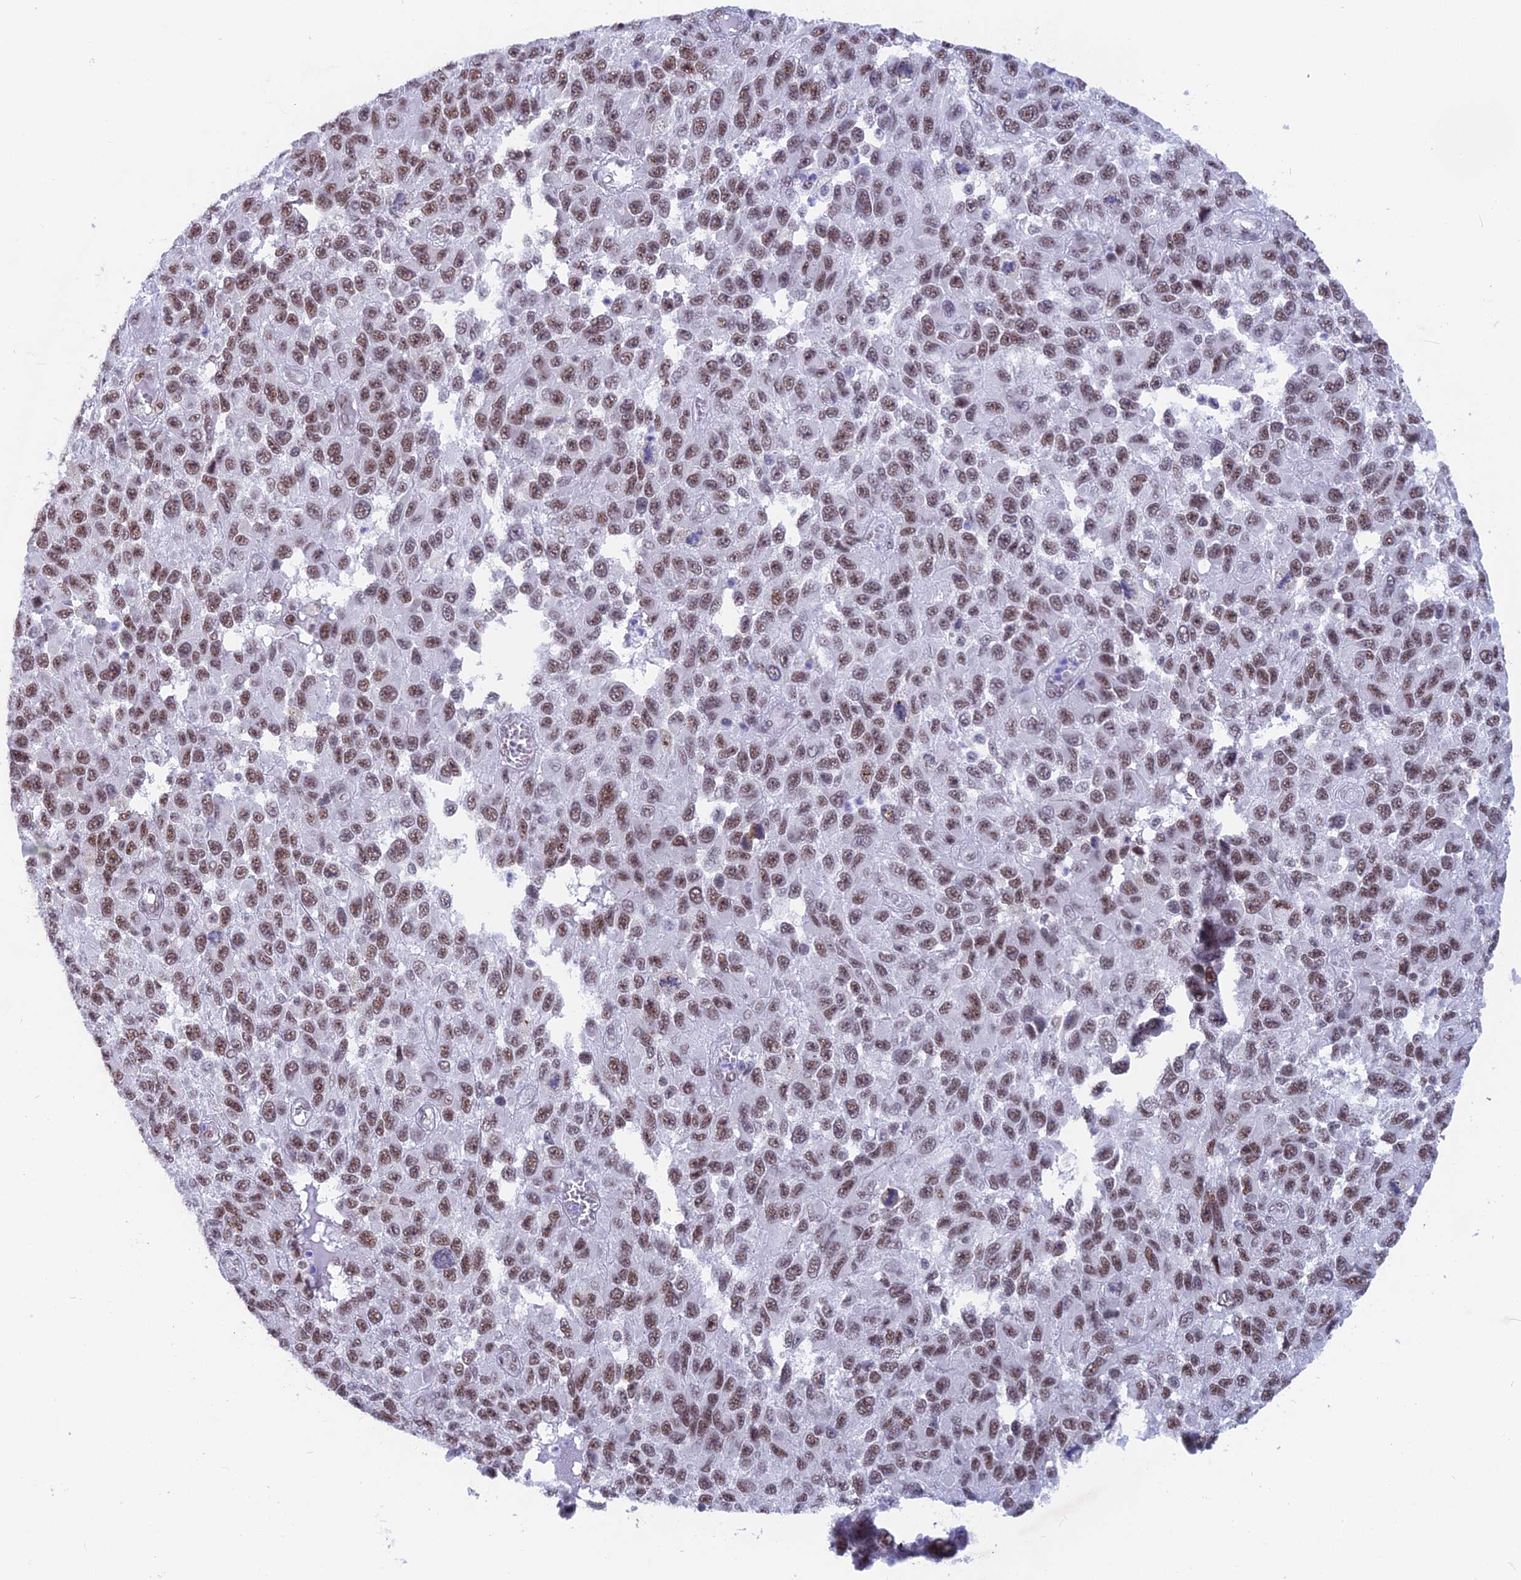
{"staining": {"intensity": "moderate", "quantity": ">75%", "location": "nuclear"}, "tissue": "melanoma", "cell_type": "Tumor cells", "image_type": "cancer", "snomed": [{"axis": "morphology", "description": "Normal tissue, NOS"}, {"axis": "morphology", "description": "Malignant melanoma, NOS"}, {"axis": "topography", "description": "Skin"}], "caption": "Tumor cells reveal medium levels of moderate nuclear staining in about >75% of cells in human malignant melanoma.", "gene": "SRSF5", "patient": {"sex": "female", "age": 96}}